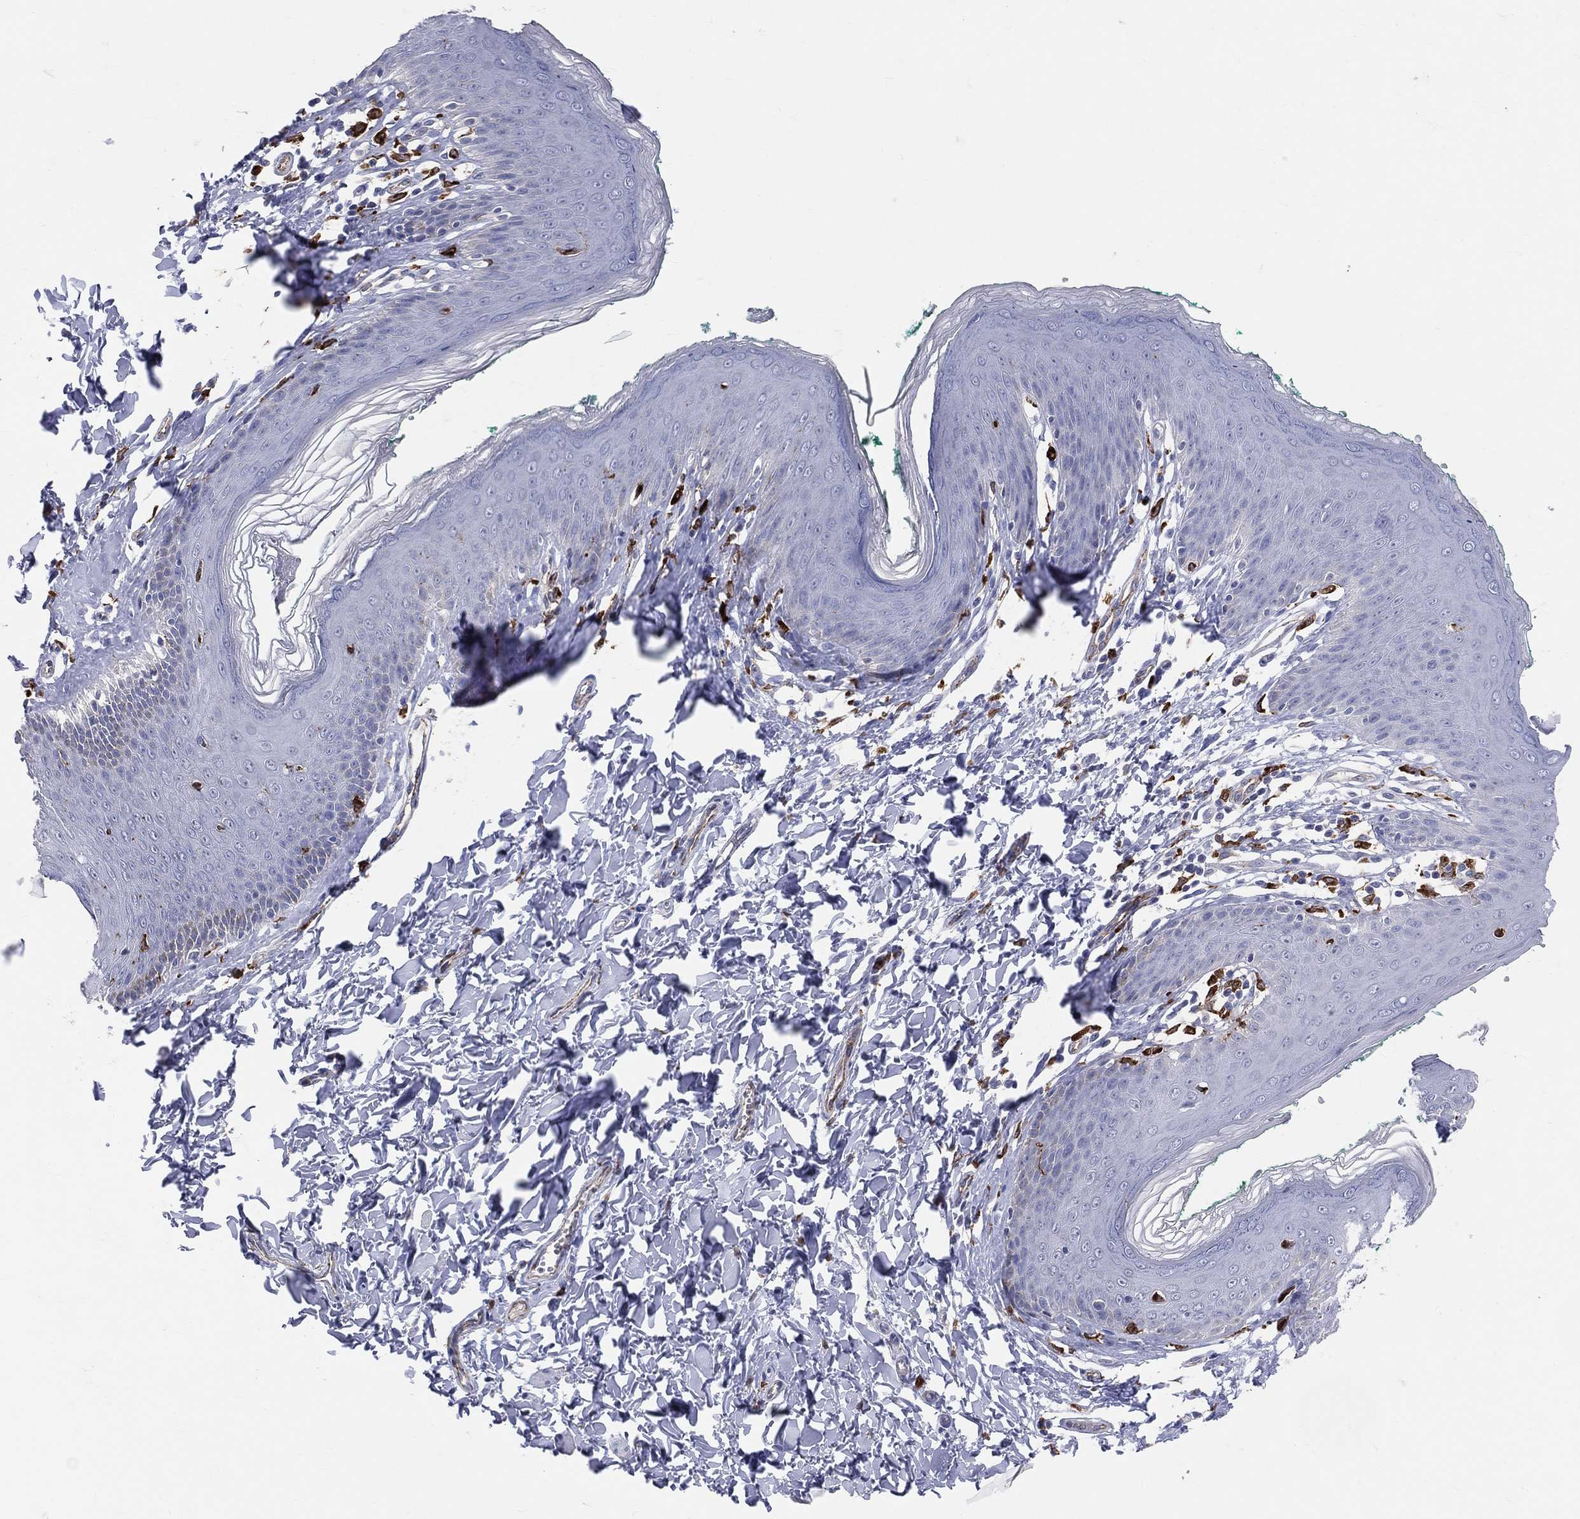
{"staining": {"intensity": "negative", "quantity": "none", "location": "none"}, "tissue": "skin", "cell_type": "Epidermal cells", "image_type": "normal", "snomed": [{"axis": "morphology", "description": "Normal tissue, NOS"}, {"axis": "topography", "description": "Vulva"}], "caption": "A high-resolution histopathology image shows immunohistochemistry (IHC) staining of unremarkable skin, which reveals no significant positivity in epidermal cells. (DAB immunohistochemistry with hematoxylin counter stain).", "gene": "CD74", "patient": {"sex": "female", "age": 66}}